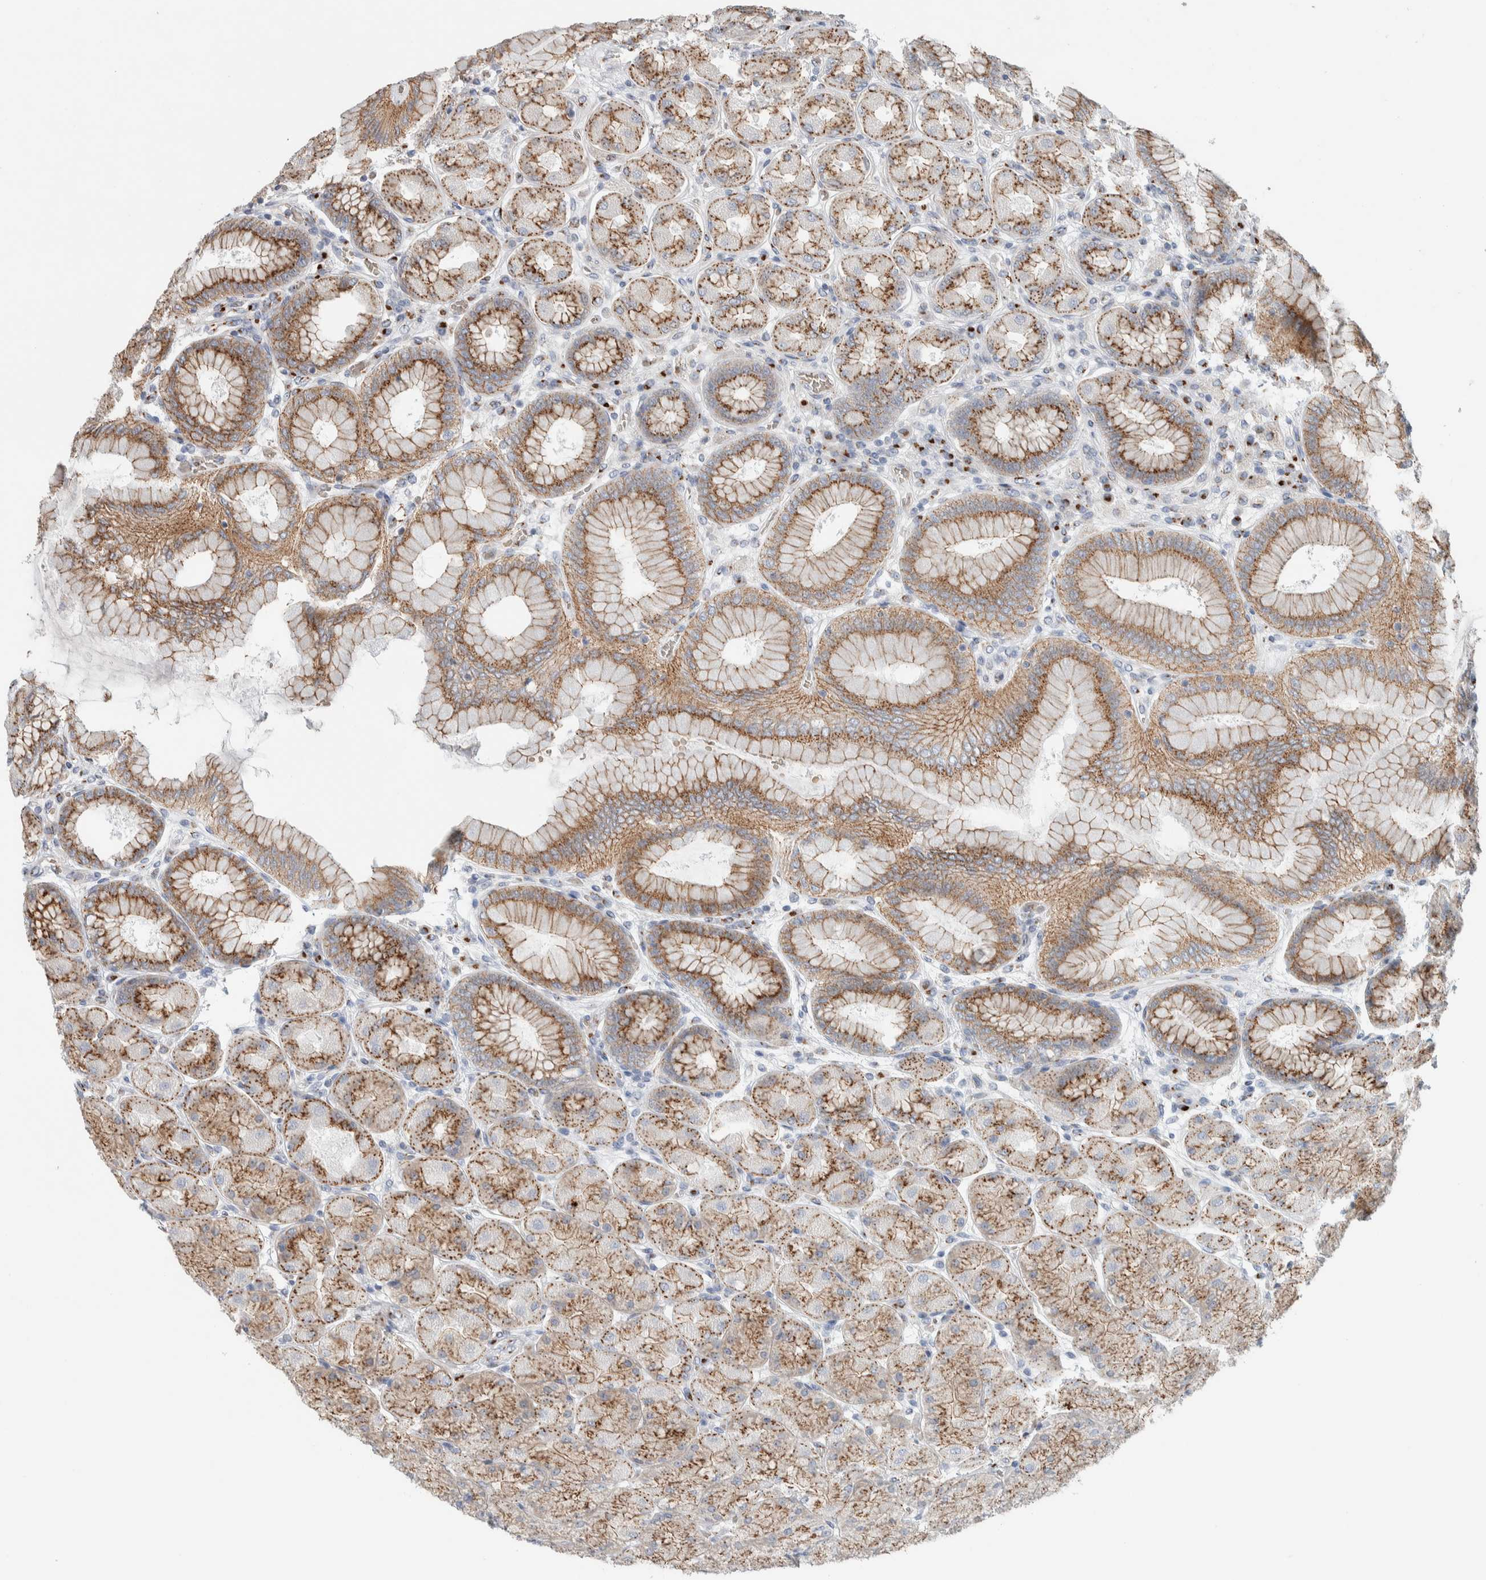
{"staining": {"intensity": "moderate", "quantity": ">75%", "location": "cytoplasmic/membranous"}, "tissue": "stomach", "cell_type": "Glandular cells", "image_type": "normal", "snomed": [{"axis": "morphology", "description": "Normal tissue, NOS"}, {"axis": "topography", "description": "Stomach, upper"}], "caption": "Immunohistochemistry (DAB (3,3'-diaminobenzidine)) staining of benign human stomach reveals moderate cytoplasmic/membranous protein staining in about >75% of glandular cells.", "gene": "SLC38A10", "patient": {"sex": "female", "age": 56}}